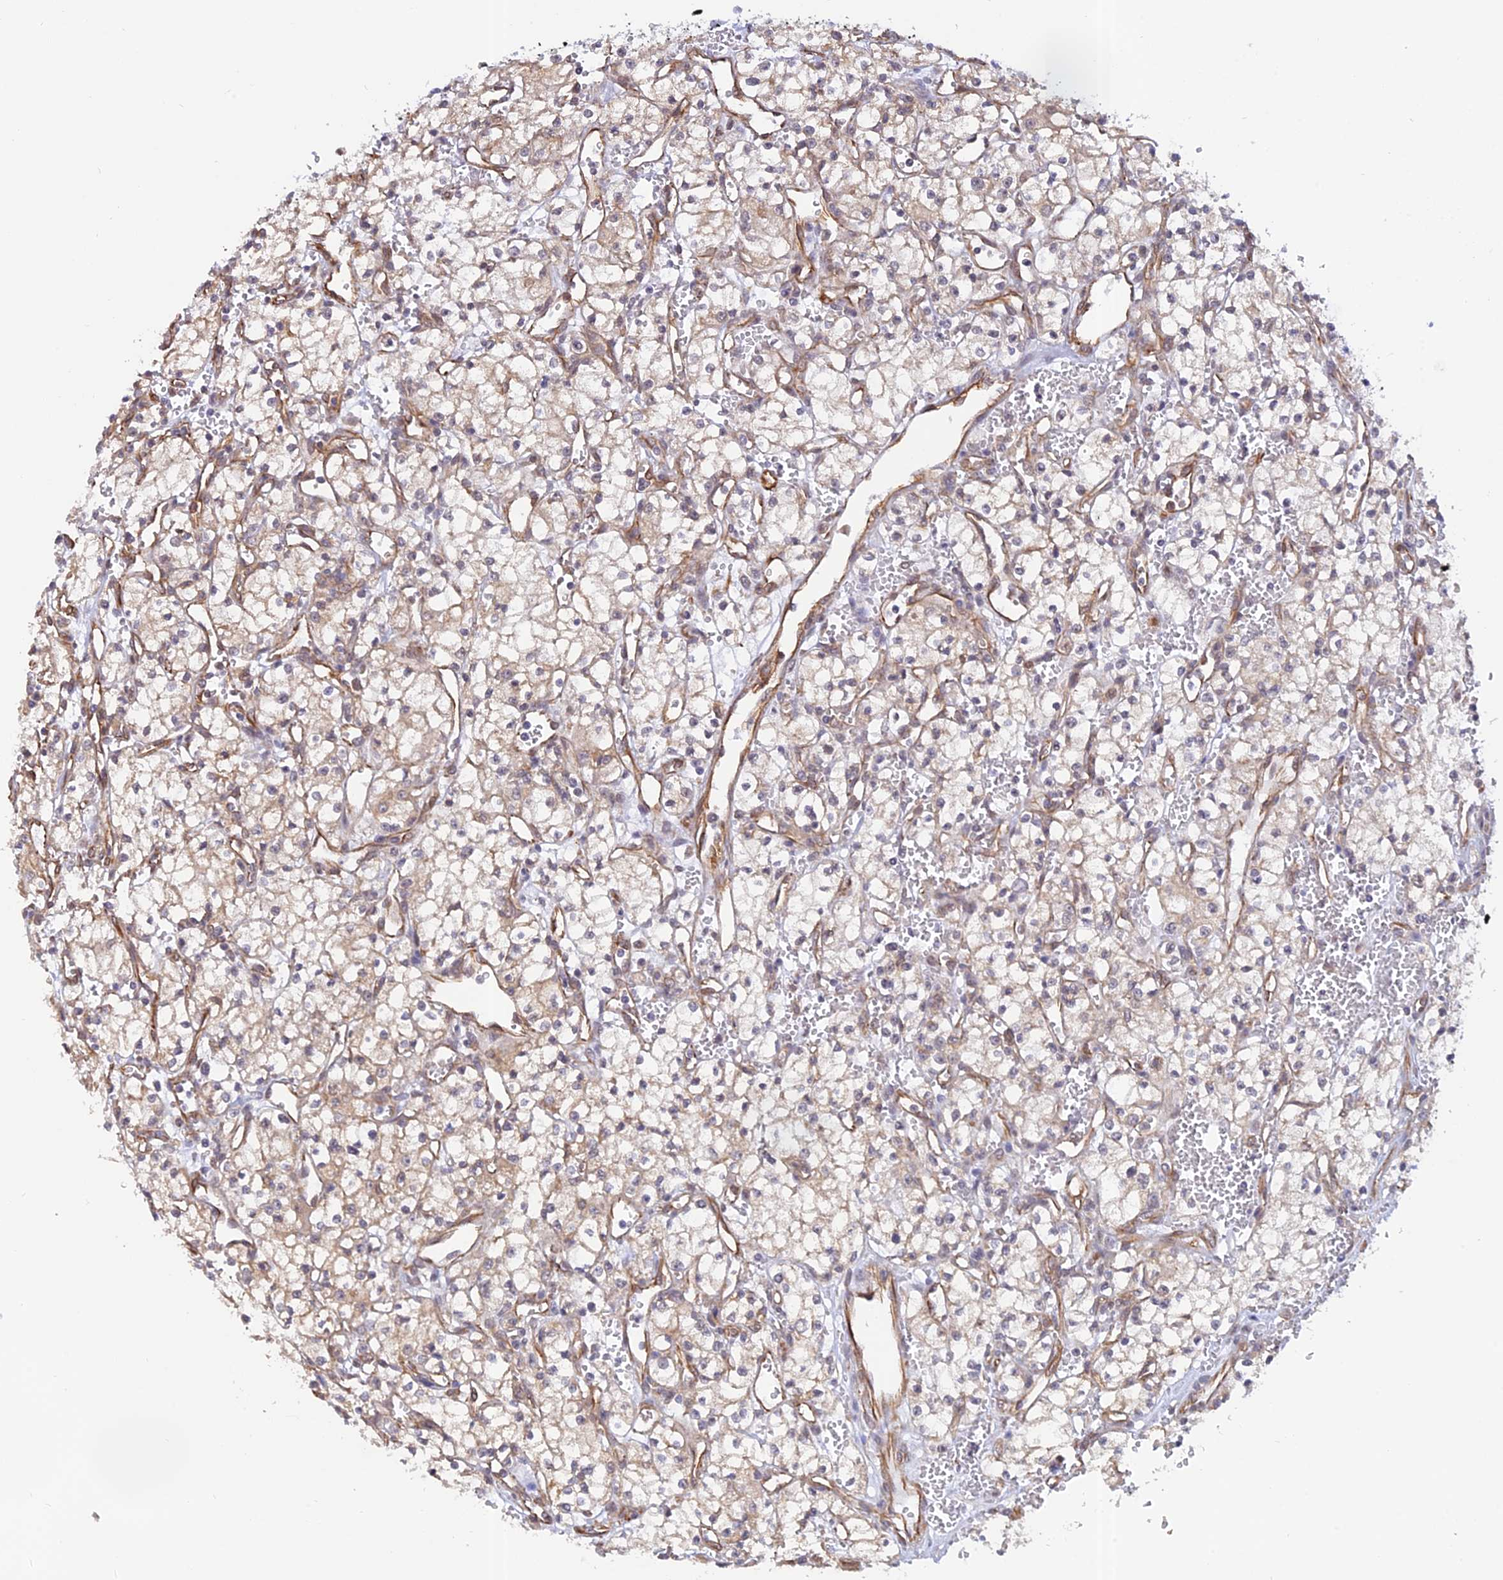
{"staining": {"intensity": "weak", "quantity": "<25%", "location": "cytoplasmic/membranous"}, "tissue": "renal cancer", "cell_type": "Tumor cells", "image_type": "cancer", "snomed": [{"axis": "morphology", "description": "Adenocarcinoma, NOS"}, {"axis": "topography", "description": "Kidney"}], "caption": "A histopathology image of human renal adenocarcinoma is negative for staining in tumor cells. (Stains: DAB immunohistochemistry with hematoxylin counter stain, Microscopy: brightfield microscopy at high magnification).", "gene": "PAGR1", "patient": {"sex": "male", "age": 59}}